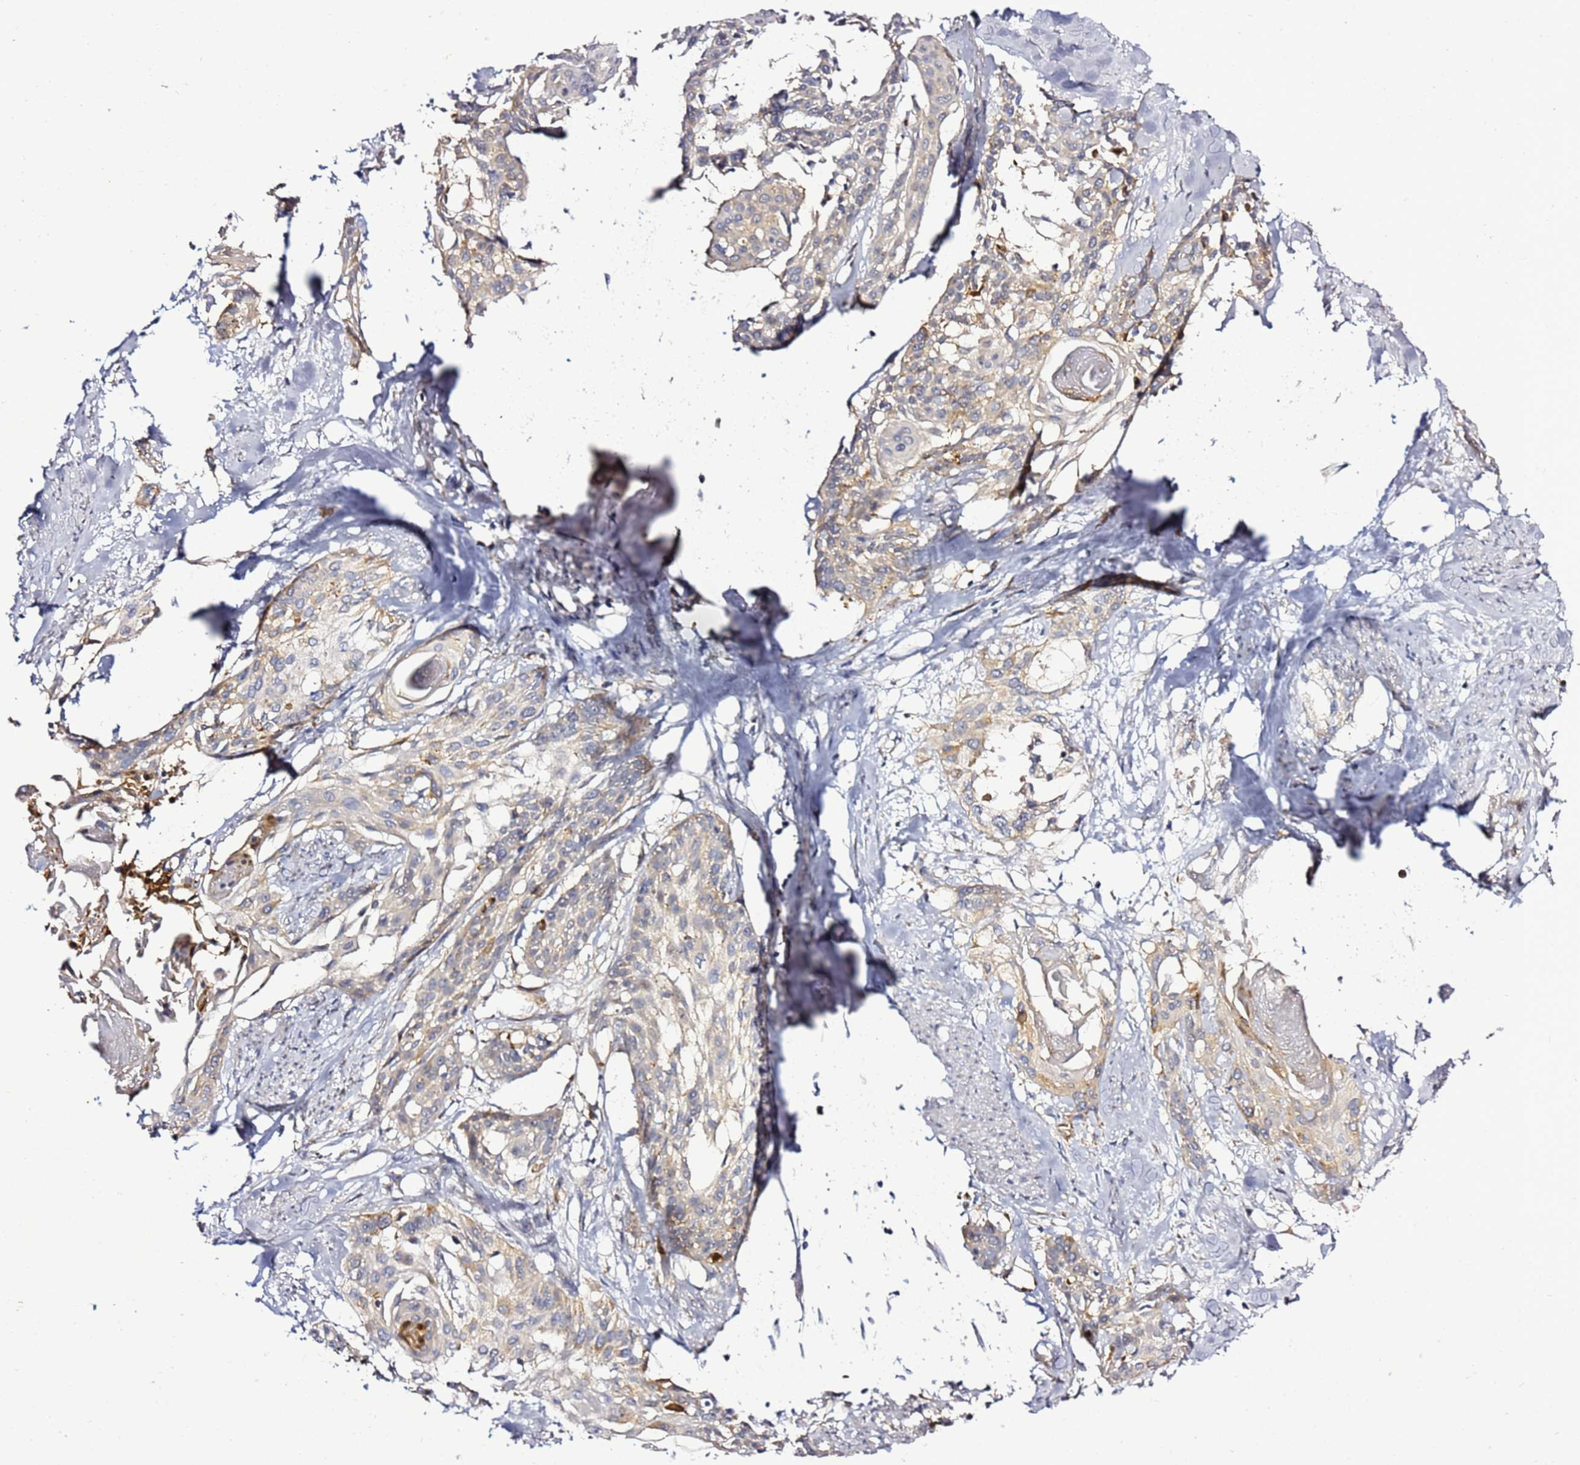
{"staining": {"intensity": "weak", "quantity": "<25%", "location": "cytoplasmic/membranous"}, "tissue": "cervical cancer", "cell_type": "Tumor cells", "image_type": "cancer", "snomed": [{"axis": "morphology", "description": "Squamous cell carcinoma, NOS"}, {"axis": "topography", "description": "Cervix"}], "caption": "Tumor cells are negative for protein expression in human cervical cancer (squamous cell carcinoma).", "gene": "NOL8", "patient": {"sex": "female", "age": 57}}